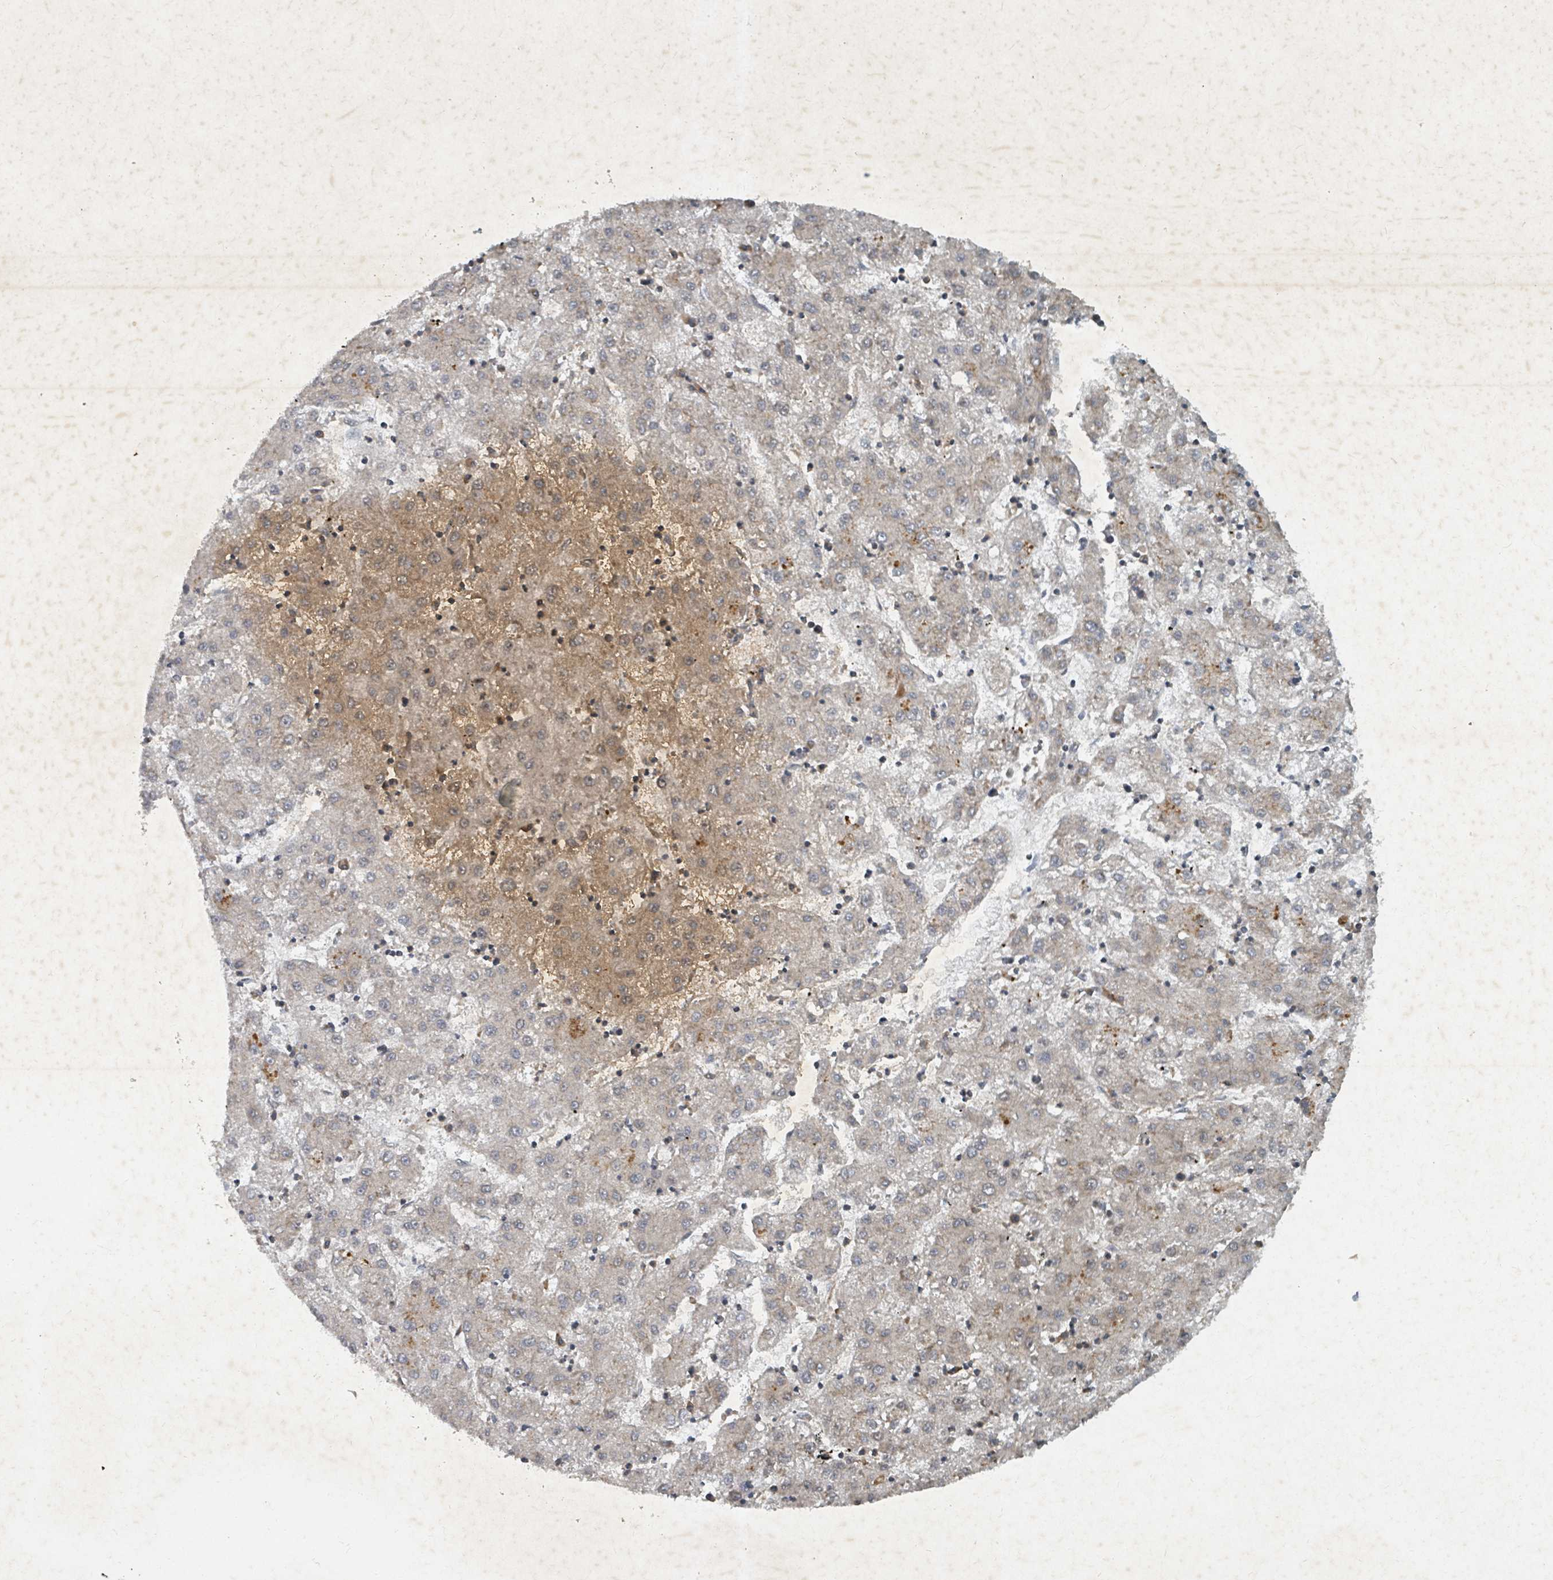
{"staining": {"intensity": "moderate", "quantity": "<25%", "location": "cytoplasmic/membranous"}, "tissue": "liver cancer", "cell_type": "Tumor cells", "image_type": "cancer", "snomed": [{"axis": "morphology", "description": "Carcinoma, Hepatocellular, NOS"}, {"axis": "topography", "description": "Liver"}], "caption": "Immunohistochemical staining of hepatocellular carcinoma (liver) shows moderate cytoplasmic/membranous protein staining in approximately <25% of tumor cells.", "gene": "KDM4E", "patient": {"sex": "male", "age": 72}}